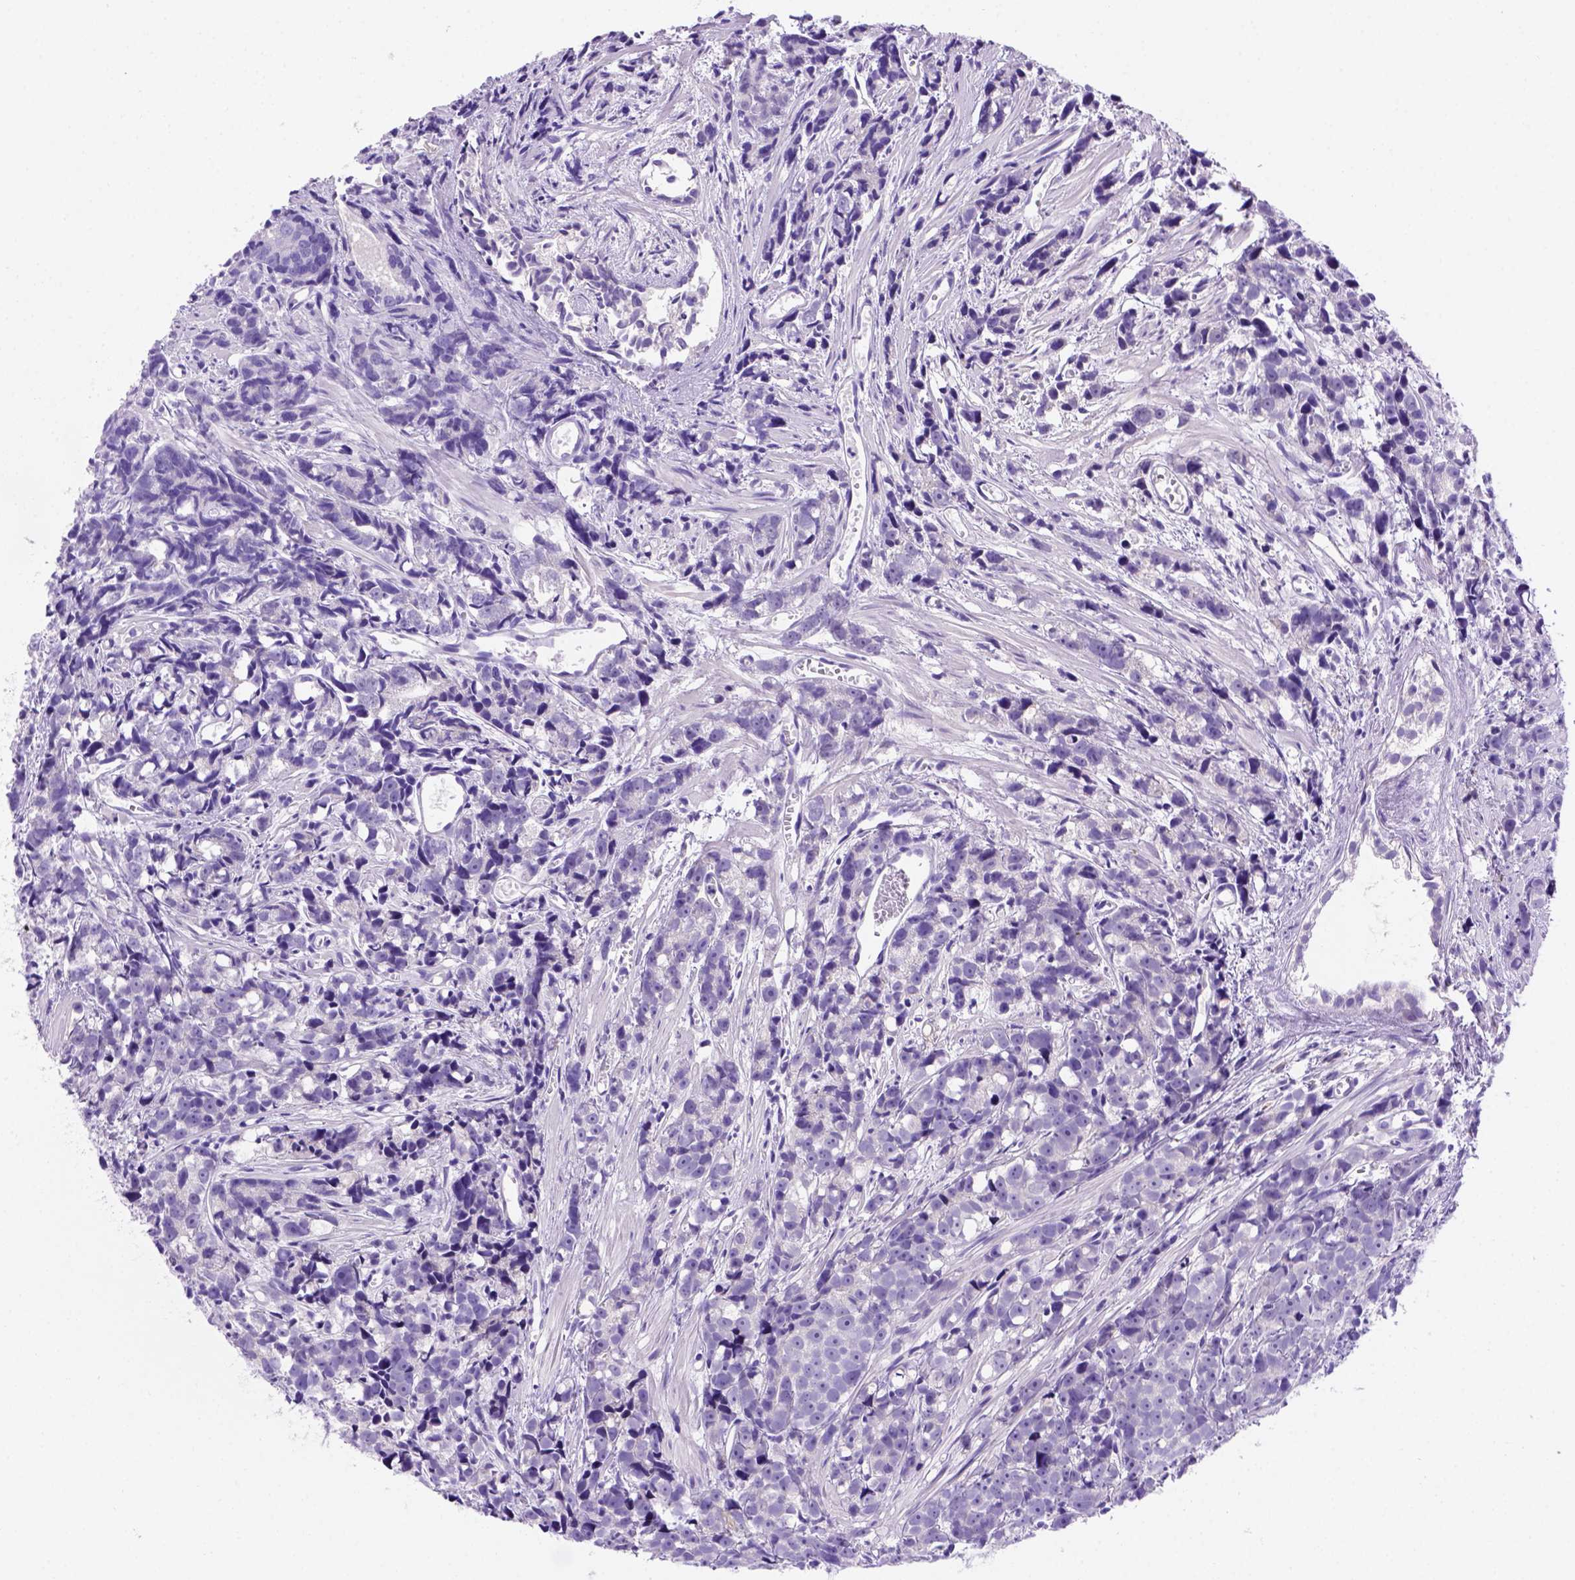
{"staining": {"intensity": "negative", "quantity": "none", "location": "none"}, "tissue": "prostate cancer", "cell_type": "Tumor cells", "image_type": "cancer", "snomed": [{"axis": "morphology", "description": "Adenocarcinoma, High grade"}, {"axis": "topography", "description": "Prostate"}], "caption": "Tumor cells are negative for protein expression in human prostate cancer. The staining was performed using DAB to visualize the protein expression in brown, while the nuclei were stained in blue with hematoxylin (Magnification: 20x).", "gene": "FAM81B", "patient": {"sex": "male", "age": 77}}